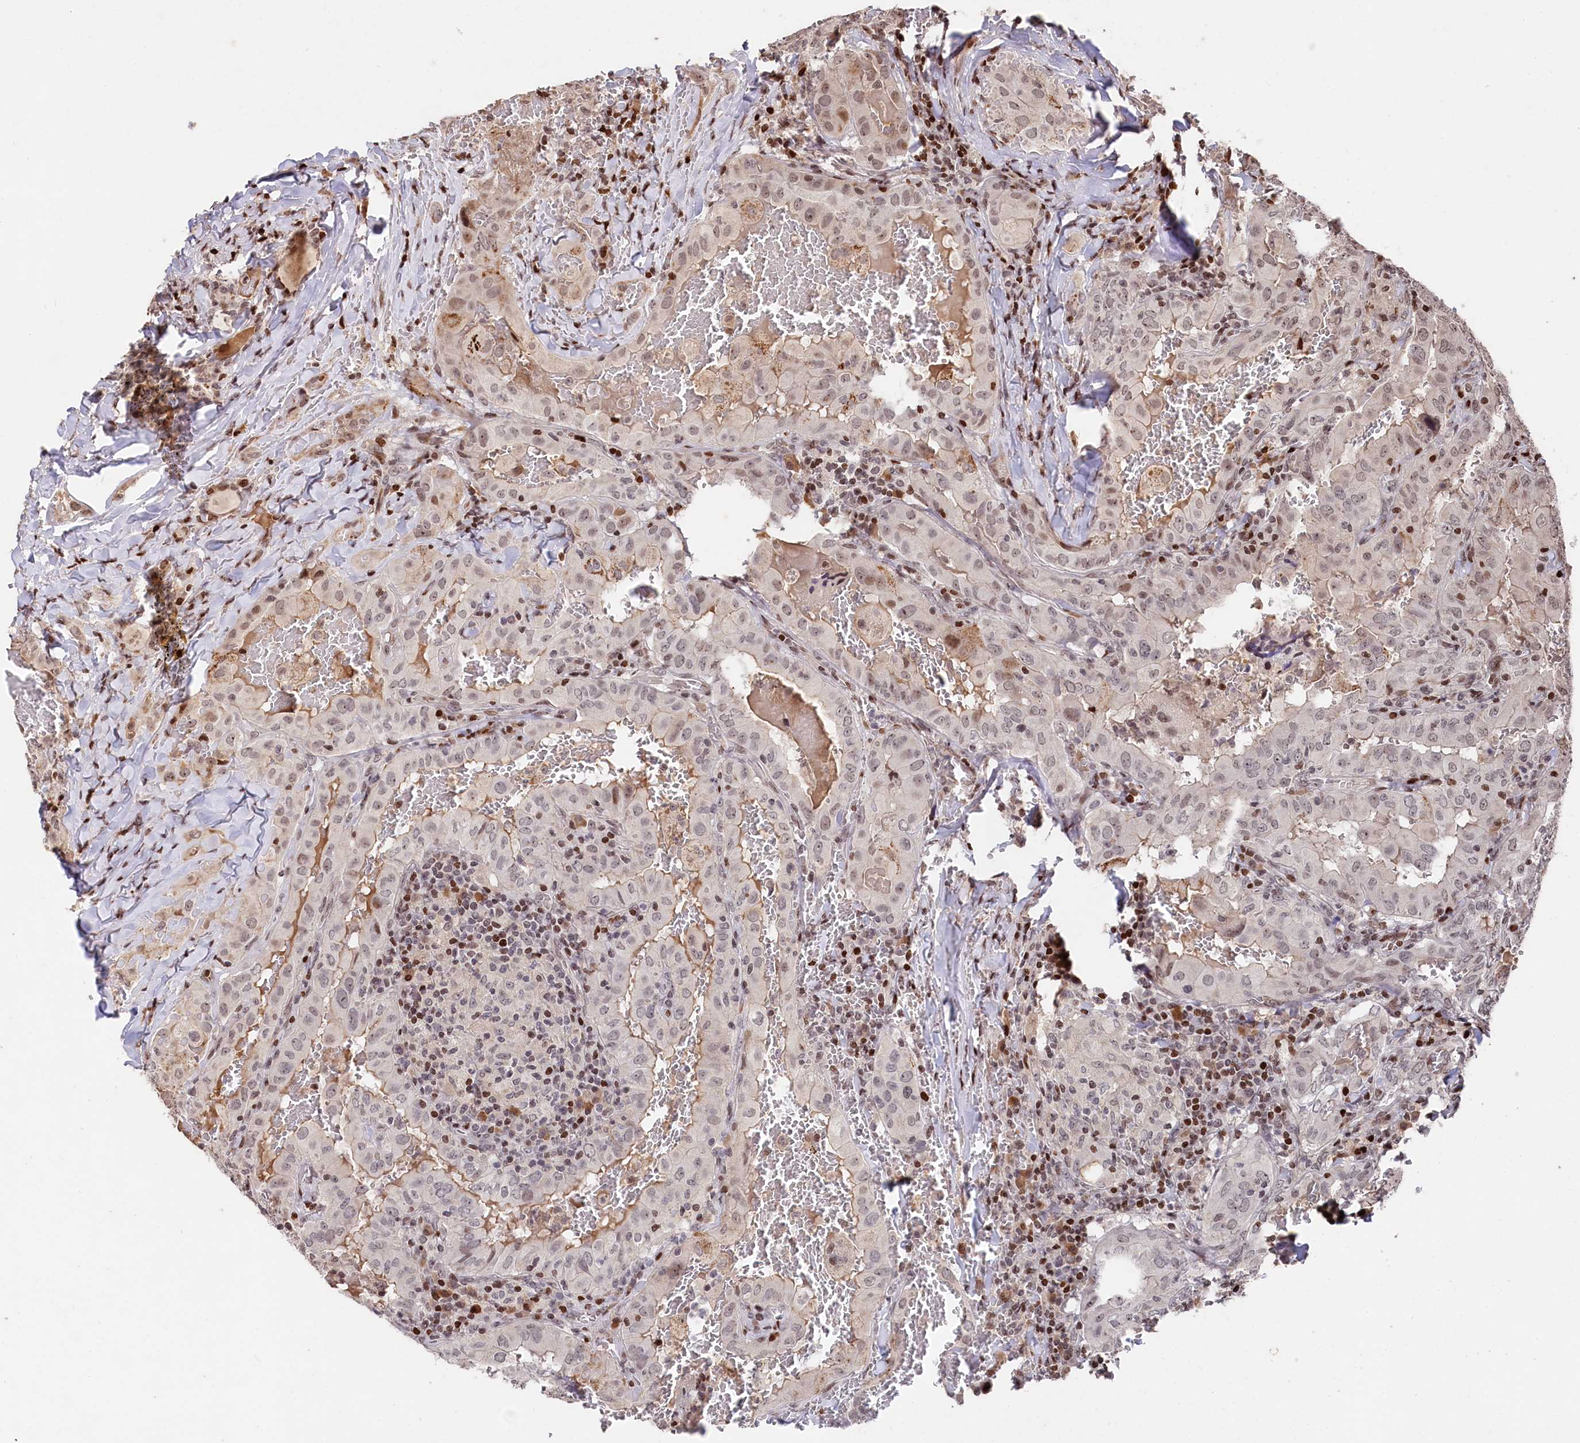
{"staining": {"intensity": "moderate", "quantity": "<25%", "location": "nuclear"}, "tissue": "thyroid cancer", "cell_type": "Tumor cells", "image_type": "cancer", "snomed": [{"axis": "morphology", "description": "Papillary adenocarcinoma, NOS"}, {"axis": "topography", "description": "Thyroid gland"}], "caption": "Immunohistochemistry (IHC) of thyroid cancer (papillary adenocarcinoma) shows low levels of moderate nuclear positivity in approximately <25% of tumor cells.", "gene": "MCF2L2", "patient": {"sex": "female", "age": 72}}